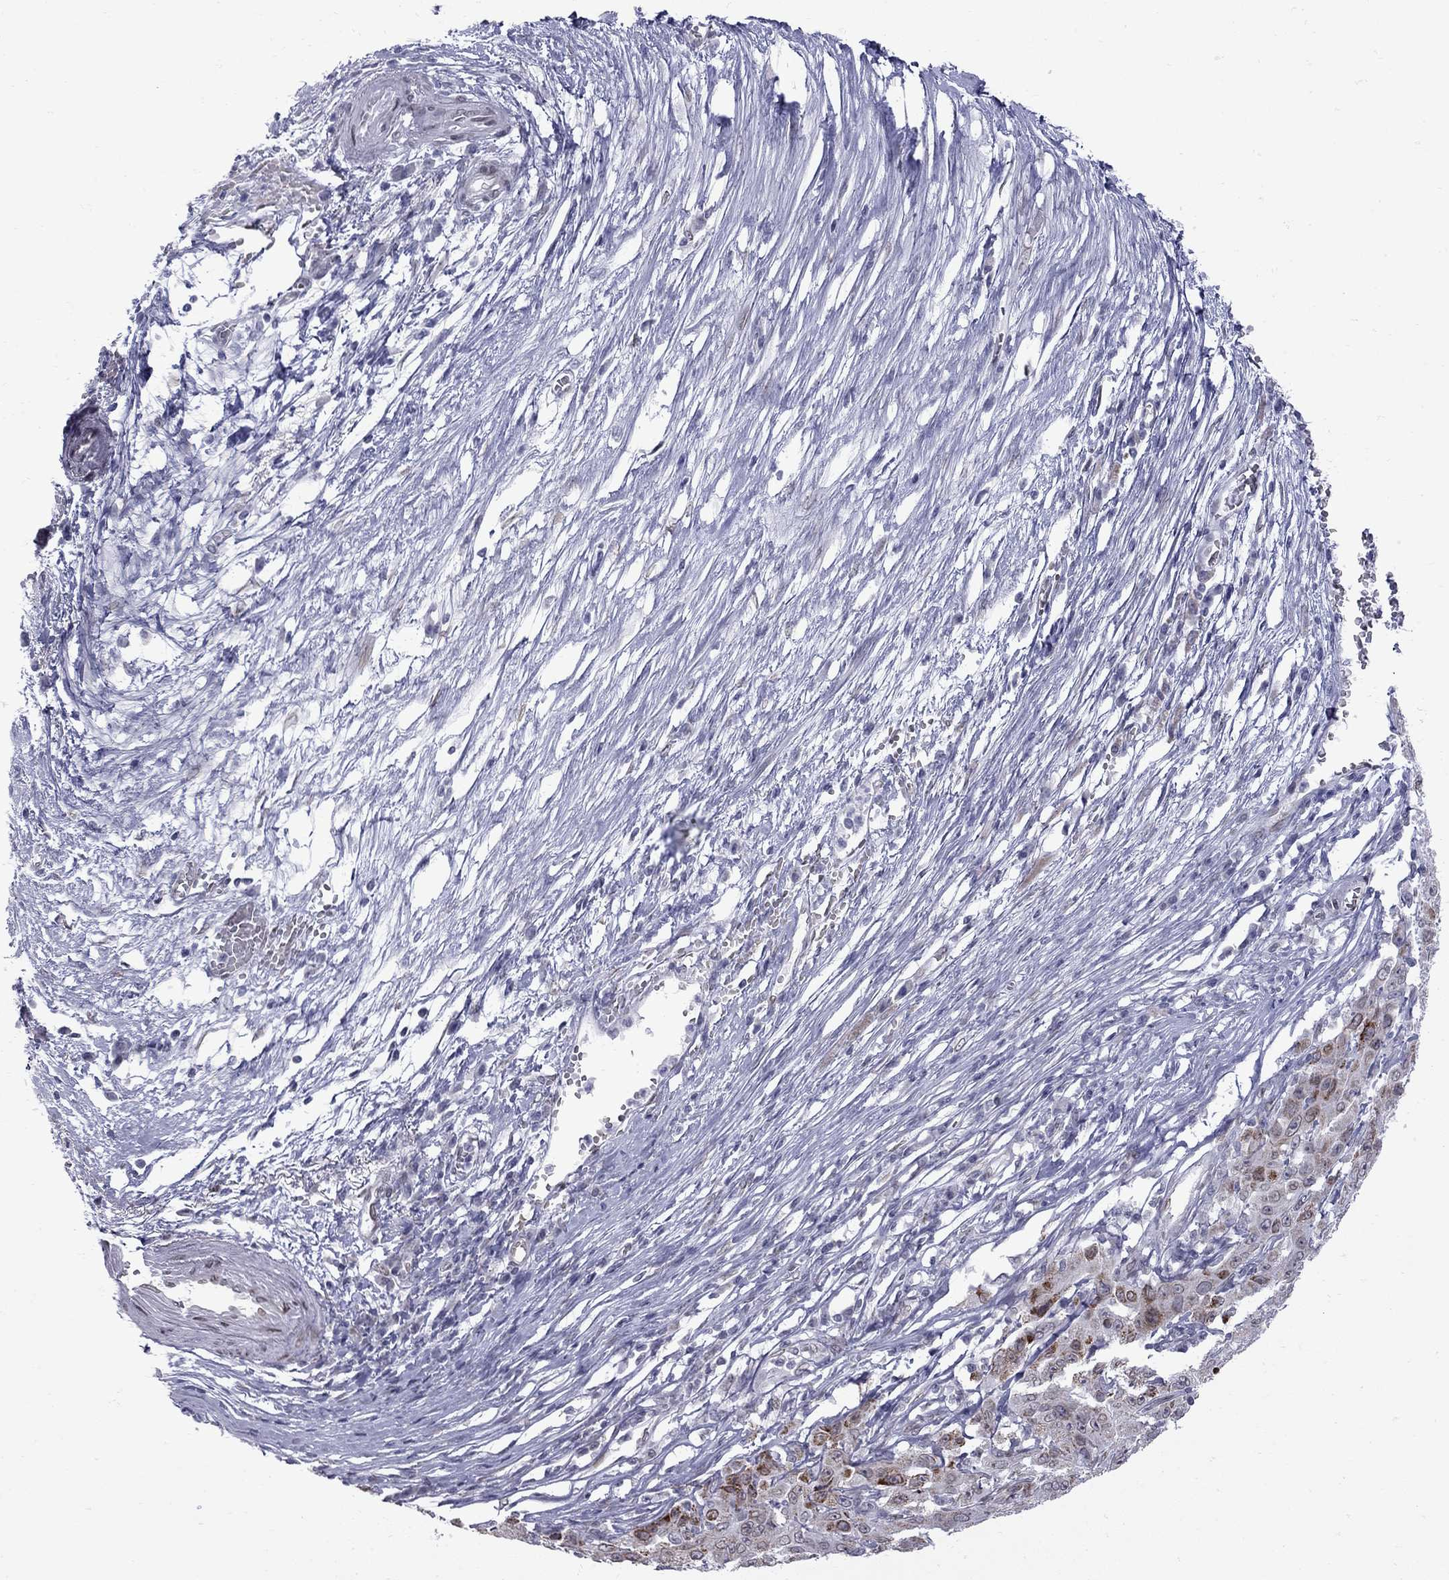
{"staining": {"intensity": "moderate", "quantity": "<25%", "location": "cytoplasmic/membranous"}, "tissue": "pancreatic cancer", "cell_type": "Tumor cells", "image_type": "cancer", "snomed": [{"axis": "morphology", "description": "Adenocarcinoma, NOS"}, {"axis": "topography", "description": "Pancreas"}], "caption": "This is an image of immunohistochemistry staining of pancreatic cancer, which shows moderate positivity in the cytoplasmic/membranous of tumor cells.", "gene": "CLTCL1", "patient": {"sex": "male", "age": 63}}